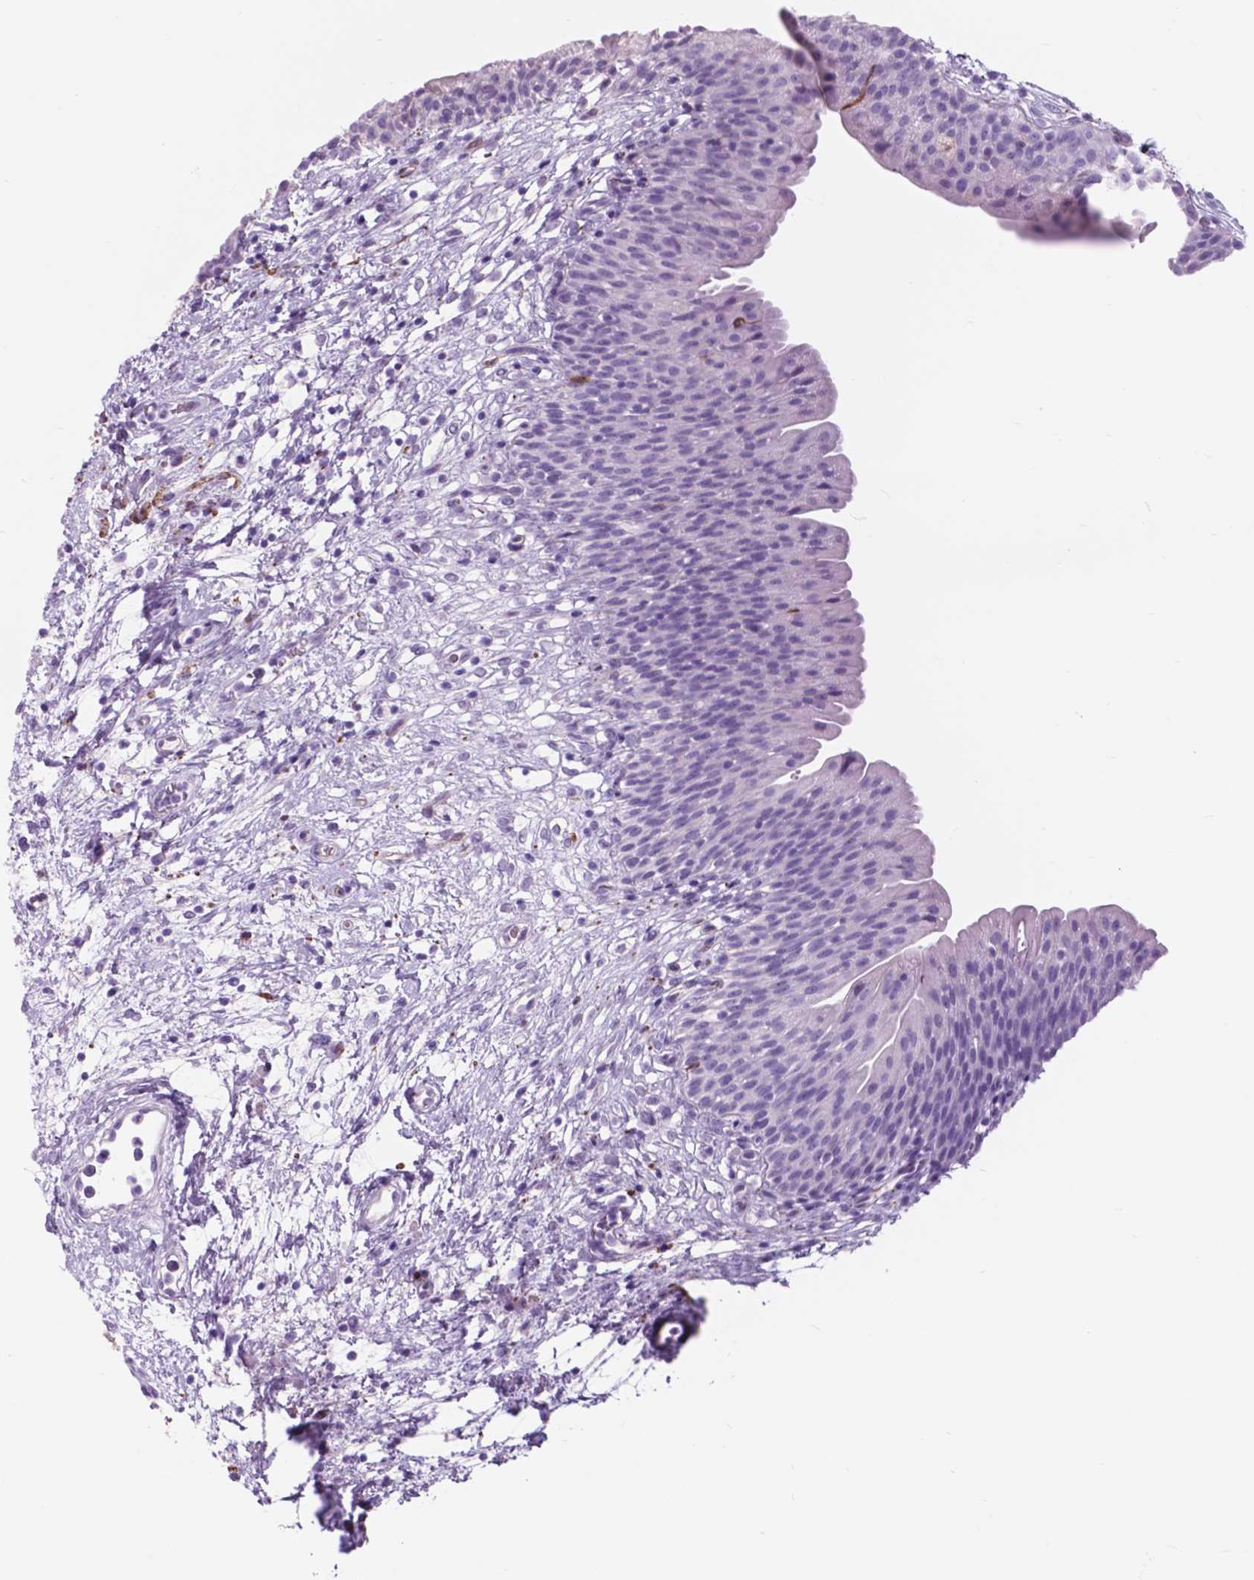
{"staining": {"intensity": "negative", "quantity": "none", "location": "none"}, "tissue": "urinary bladder", "cell_type": "Urothelial cells", "image_type": "normal", "snomed": [{"axis": "morphology", "description": "Normal tissue, NOS"}, {"axis": "topography", "description": "Urinary bladder"}], "caption": "Urothelial cells are negative for brown protein staining in unremarkable urinary bladder. (Stains: DAB immunohistochemistry (IHC) with hematoxylin counter stain, Microscopy: brightfield microscopy at high magnification).", "gene": "FXYD2", "patient": {"sex": "male", "age": 76}}